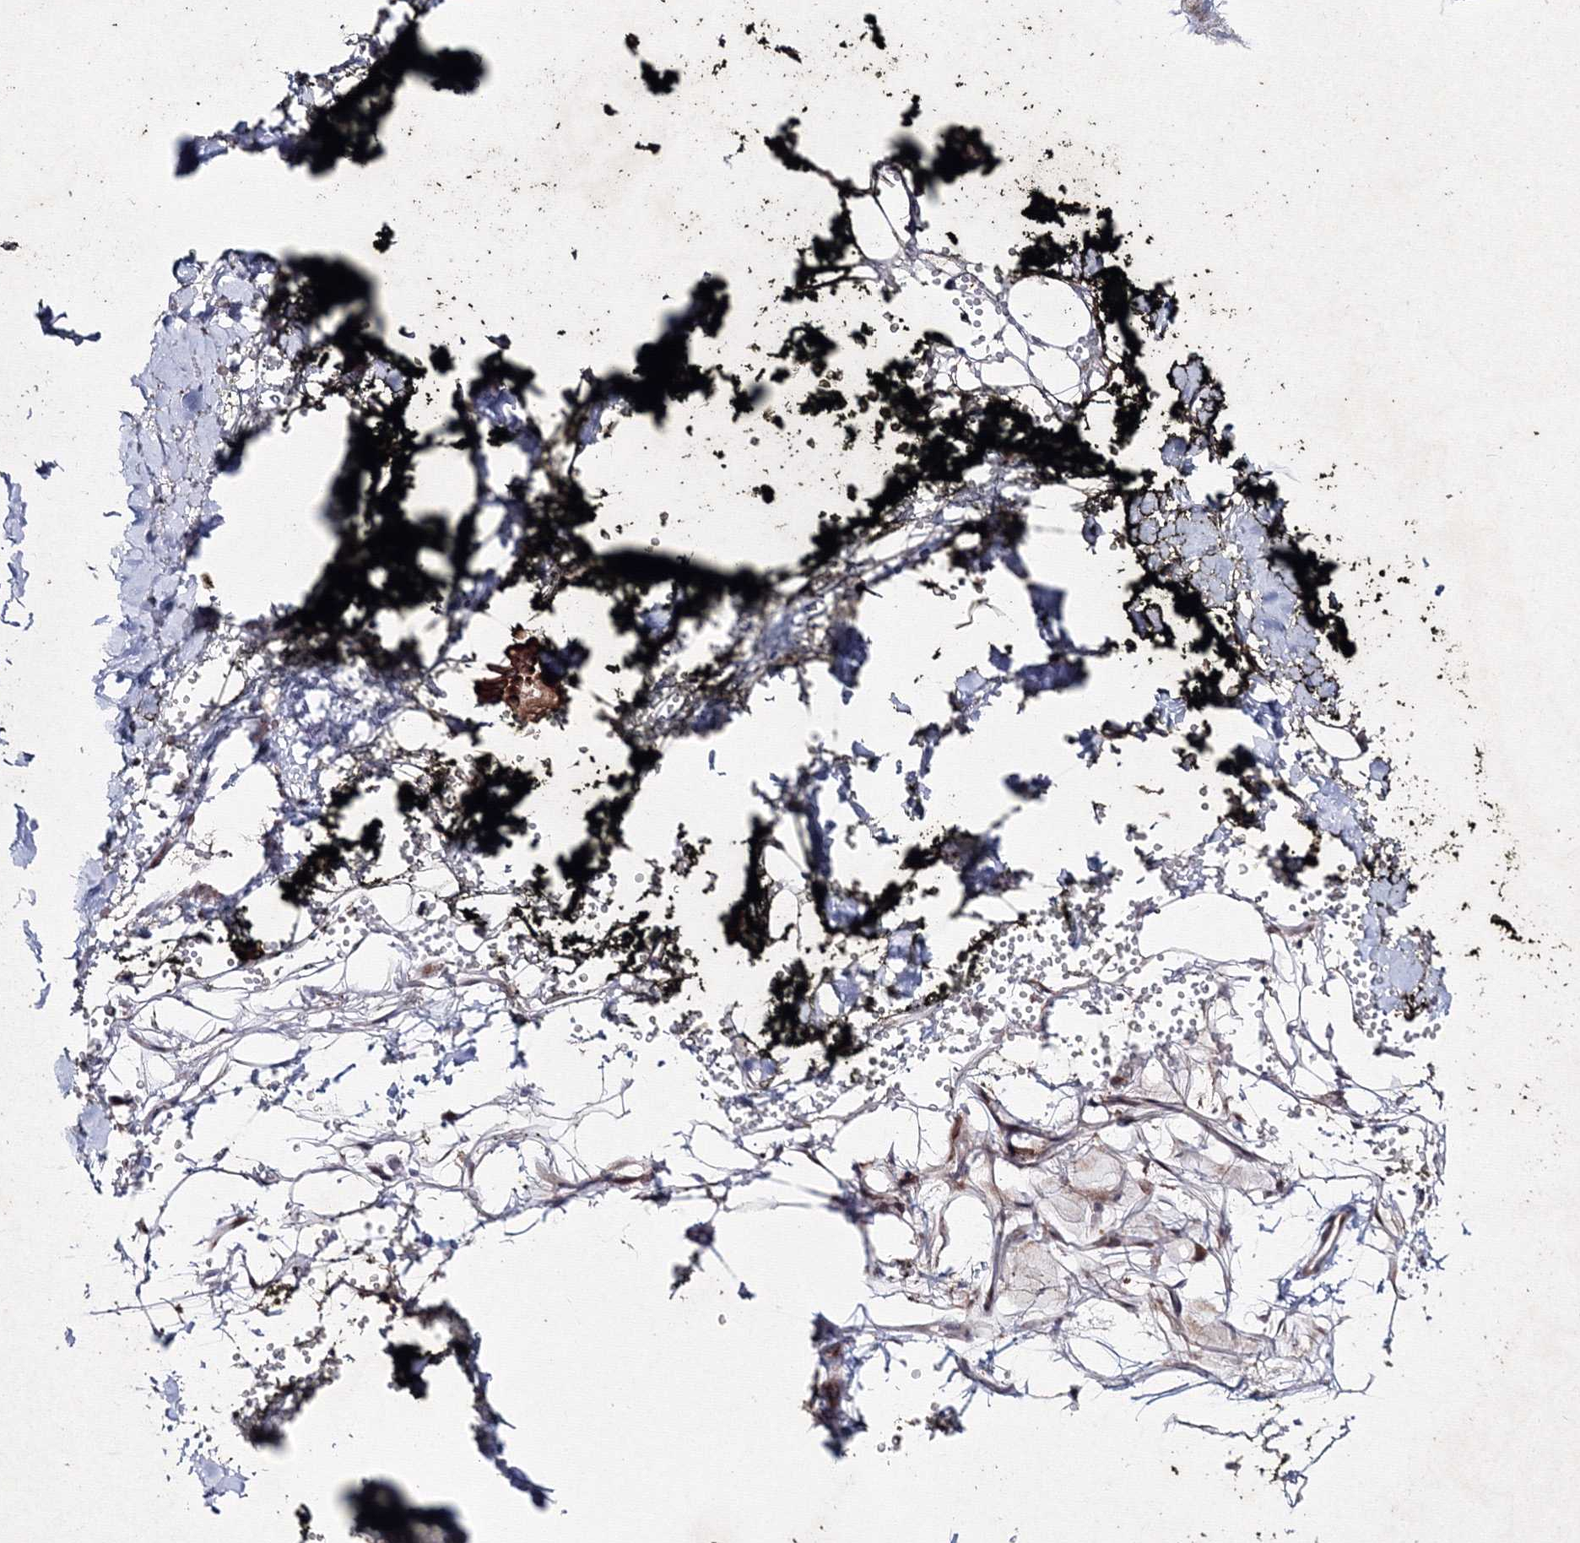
{"staining": {"intensity": "weak", "quantity": ">75%", "location": "cytoplasmic/membranous"}, "tissue": "adipose tissue", "cell_type": "Adipocytes", "image_type": "normal", "snomed": [{"axis": "morphology", "description": "Normal tissue, NOS"}, {"axis": "morphology", "description": "Adenocarcinoma, NOS"}, {"axis": "topography", "description": "Pancreas"}, {"axis": "topography", "description": "Peripheral nerve tissue"}], "caption": "Adipose tissue stained with immunohistochemistry displays weak cytoplasmic/membranous staining in approximately >75% of adipocytes.", "gene": "SMIM29", "patient": {"sex": "male", "age": 59}}